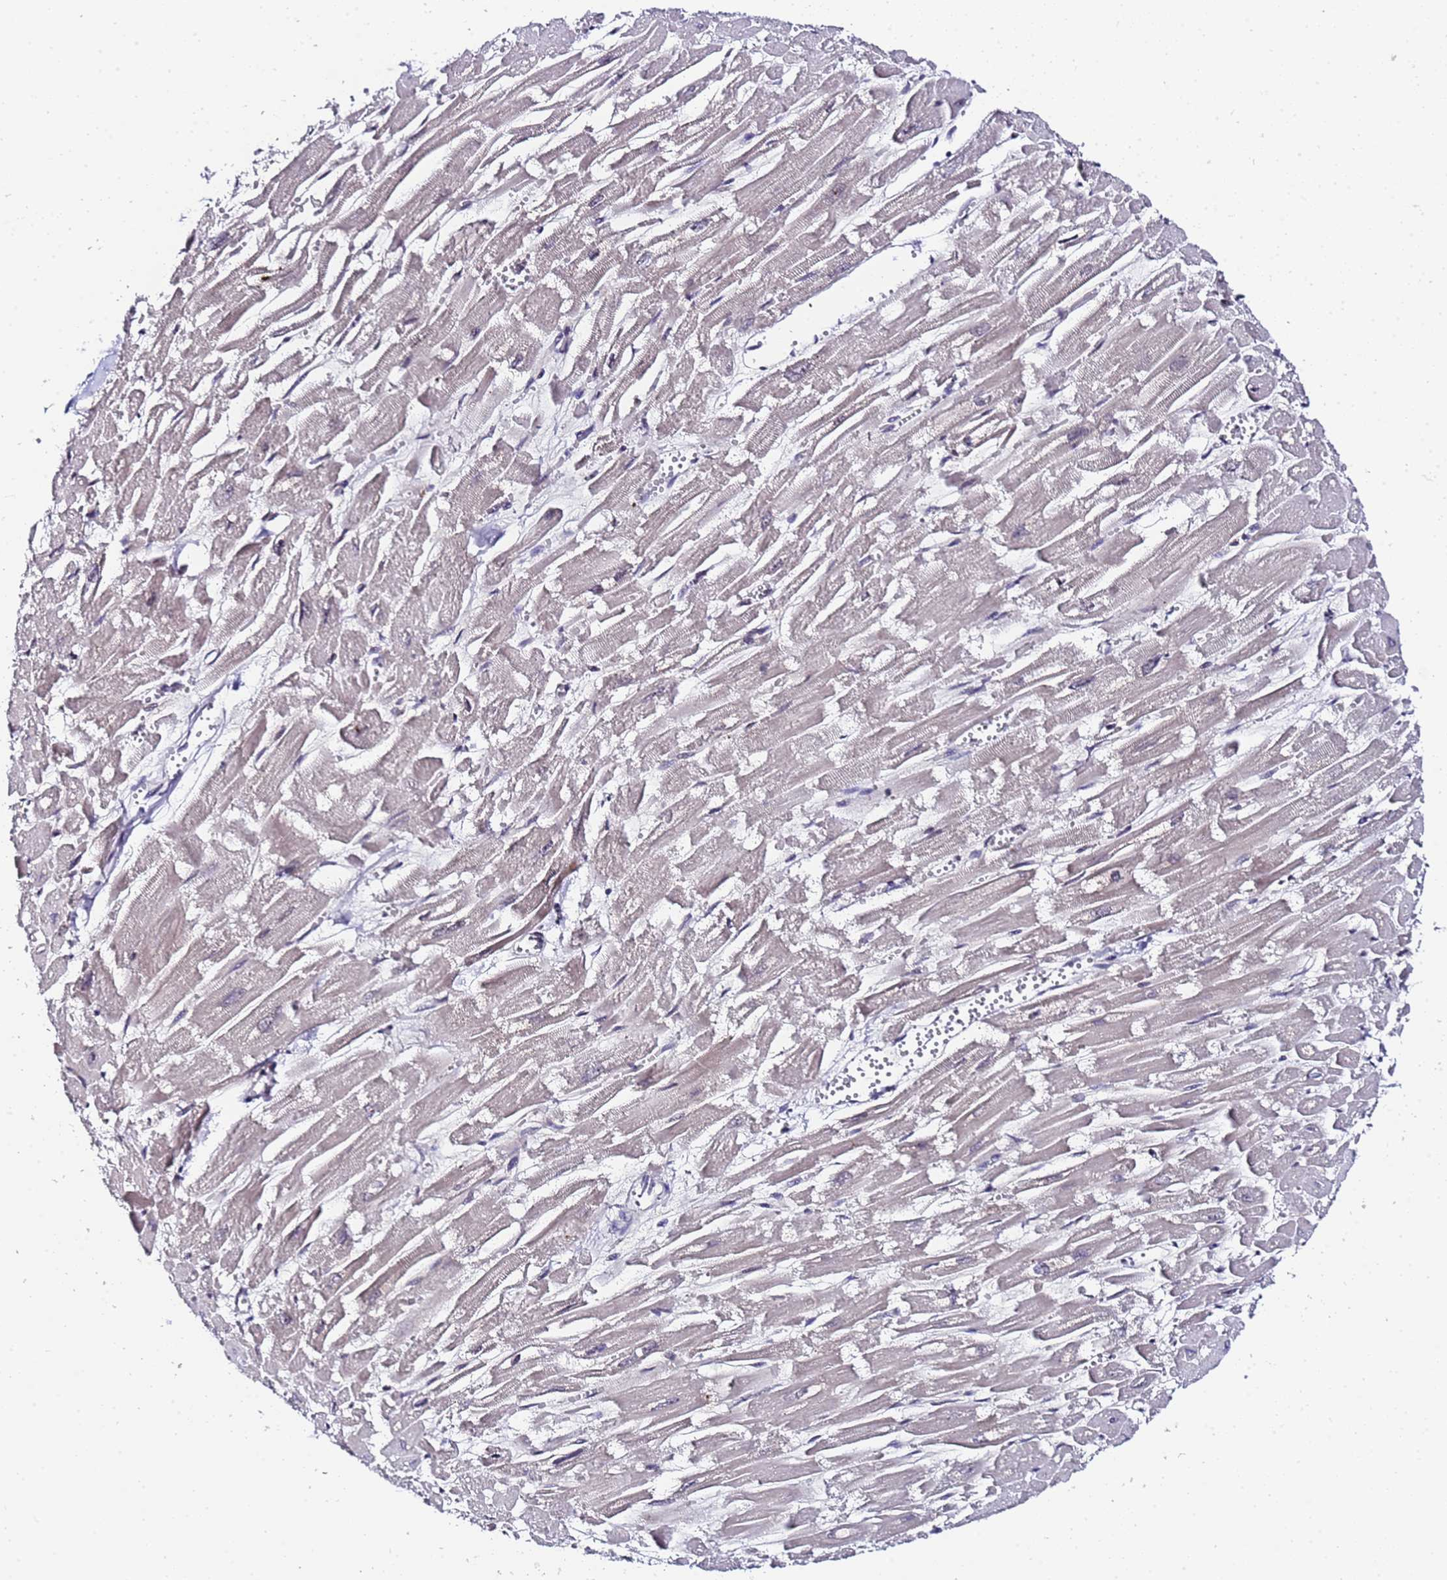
{"staining": {"intensity": "weak", "quantity": "<25%", "location": "cytoplasmic/membranous"}, "tissue": "heart muscle", "cell_type": "Cardiomyocytes", "image_type": "normal", "snomed": [{"axis": "morphology", "description": "Normal tissue, NOS"}, {"axis": "topography", "description": "Heart"}], "caption": "Cardiomyocytes show no significant protein staining in benign heart muscle. (Stains: DAB (3,3'-diaminobenzidine) immunohistochemistry (IHC) with hematoxylin counter stain, Microscopy: brightfield microscopy at high magnification).", "gene": "C19orf47", "patient": {"sex": "male", "age": 54}}